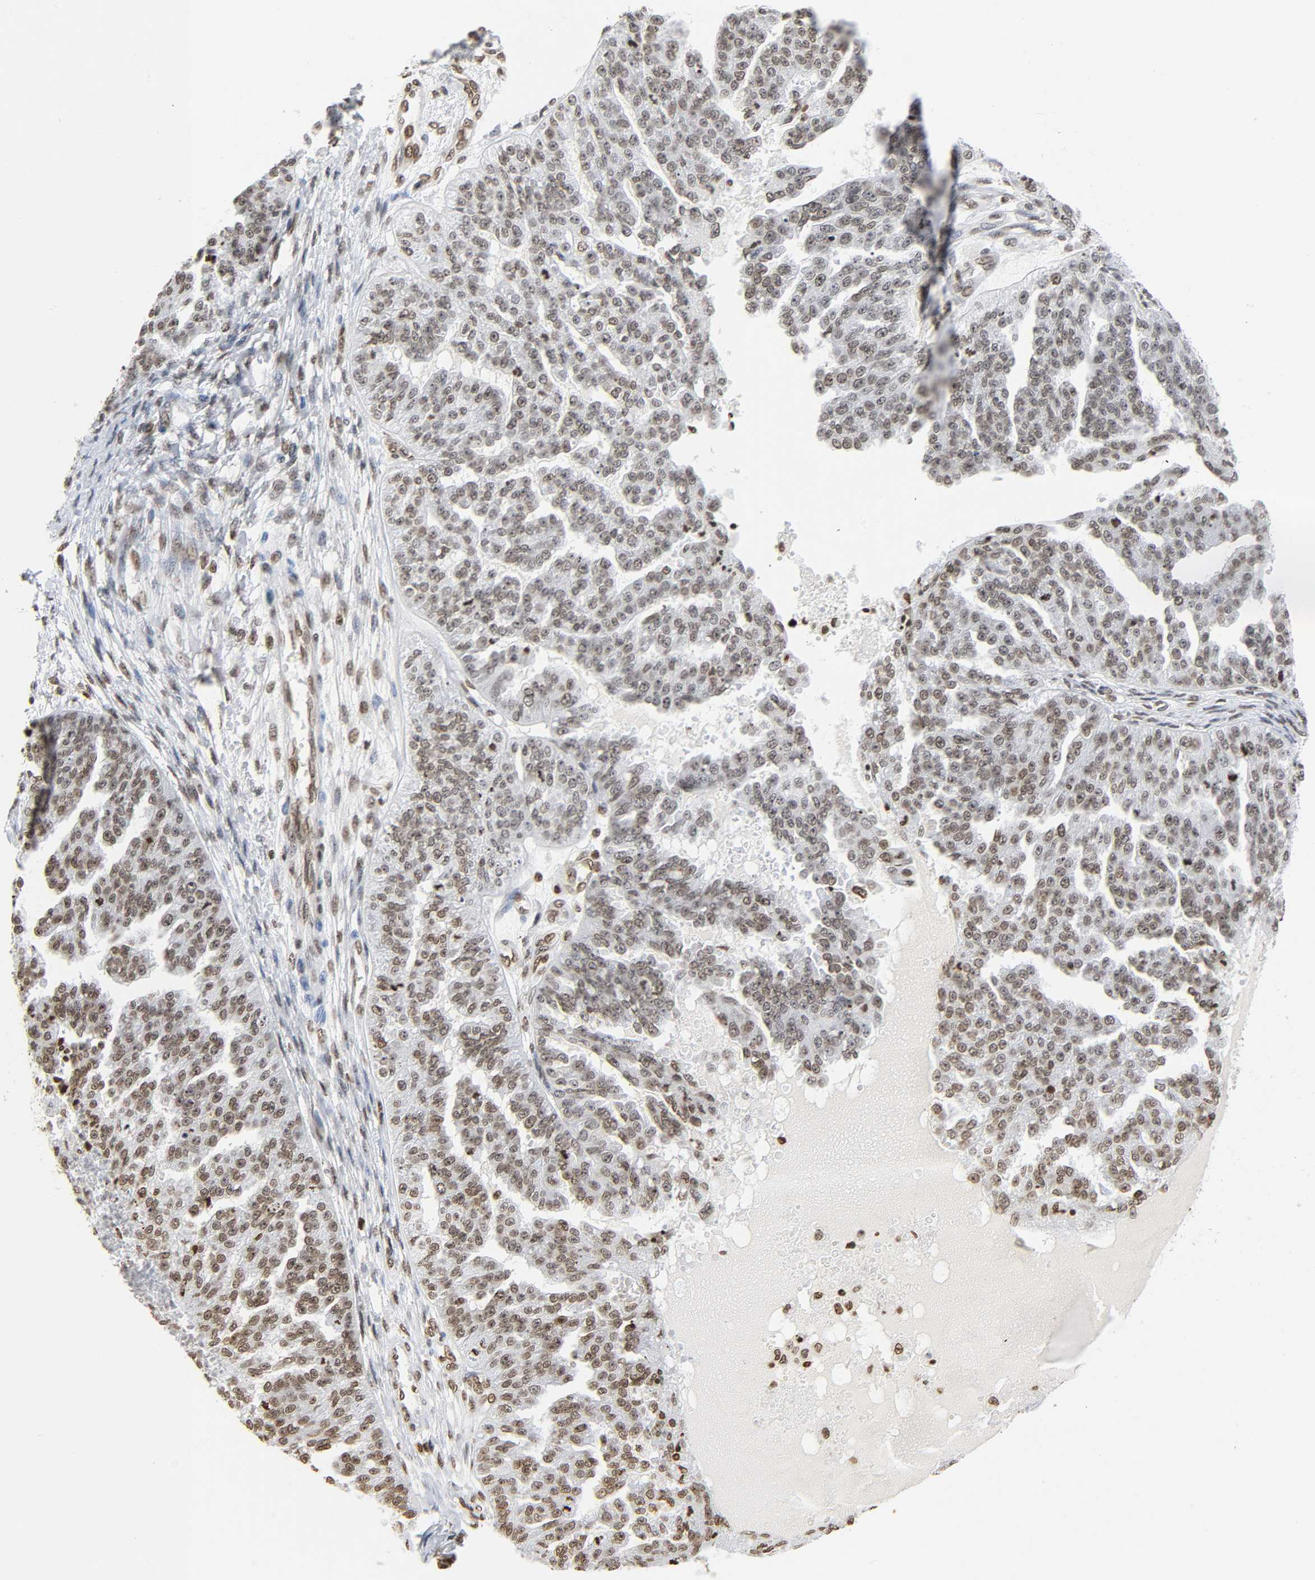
{"staining": {"intensity": "moderate", "quantity": ">75%", "location": "nuclear"}, "tissue": "ovarian cancer", "cell_type": "Tumor cells", "image_type": "cancer", "snomed": [{"axis": "morphology", "description": "Cystadenocarcinoma, serous, NOS"}, {"axis": "topography", "description": "Ovary"}], "caption": "Protein expression analysis of human serous cystadenocarcinoma (ovarian) reveals moderate nuclear positivity in about >75% of tumor cells. Using DAB (3,3'-diaminobenzidine) (brown) and hematoxylin (blue) stains, captured at high magnification using brightfield microscopy.", "gene": "HOXA6", "patient": {"sex": "female", "age": 58}}